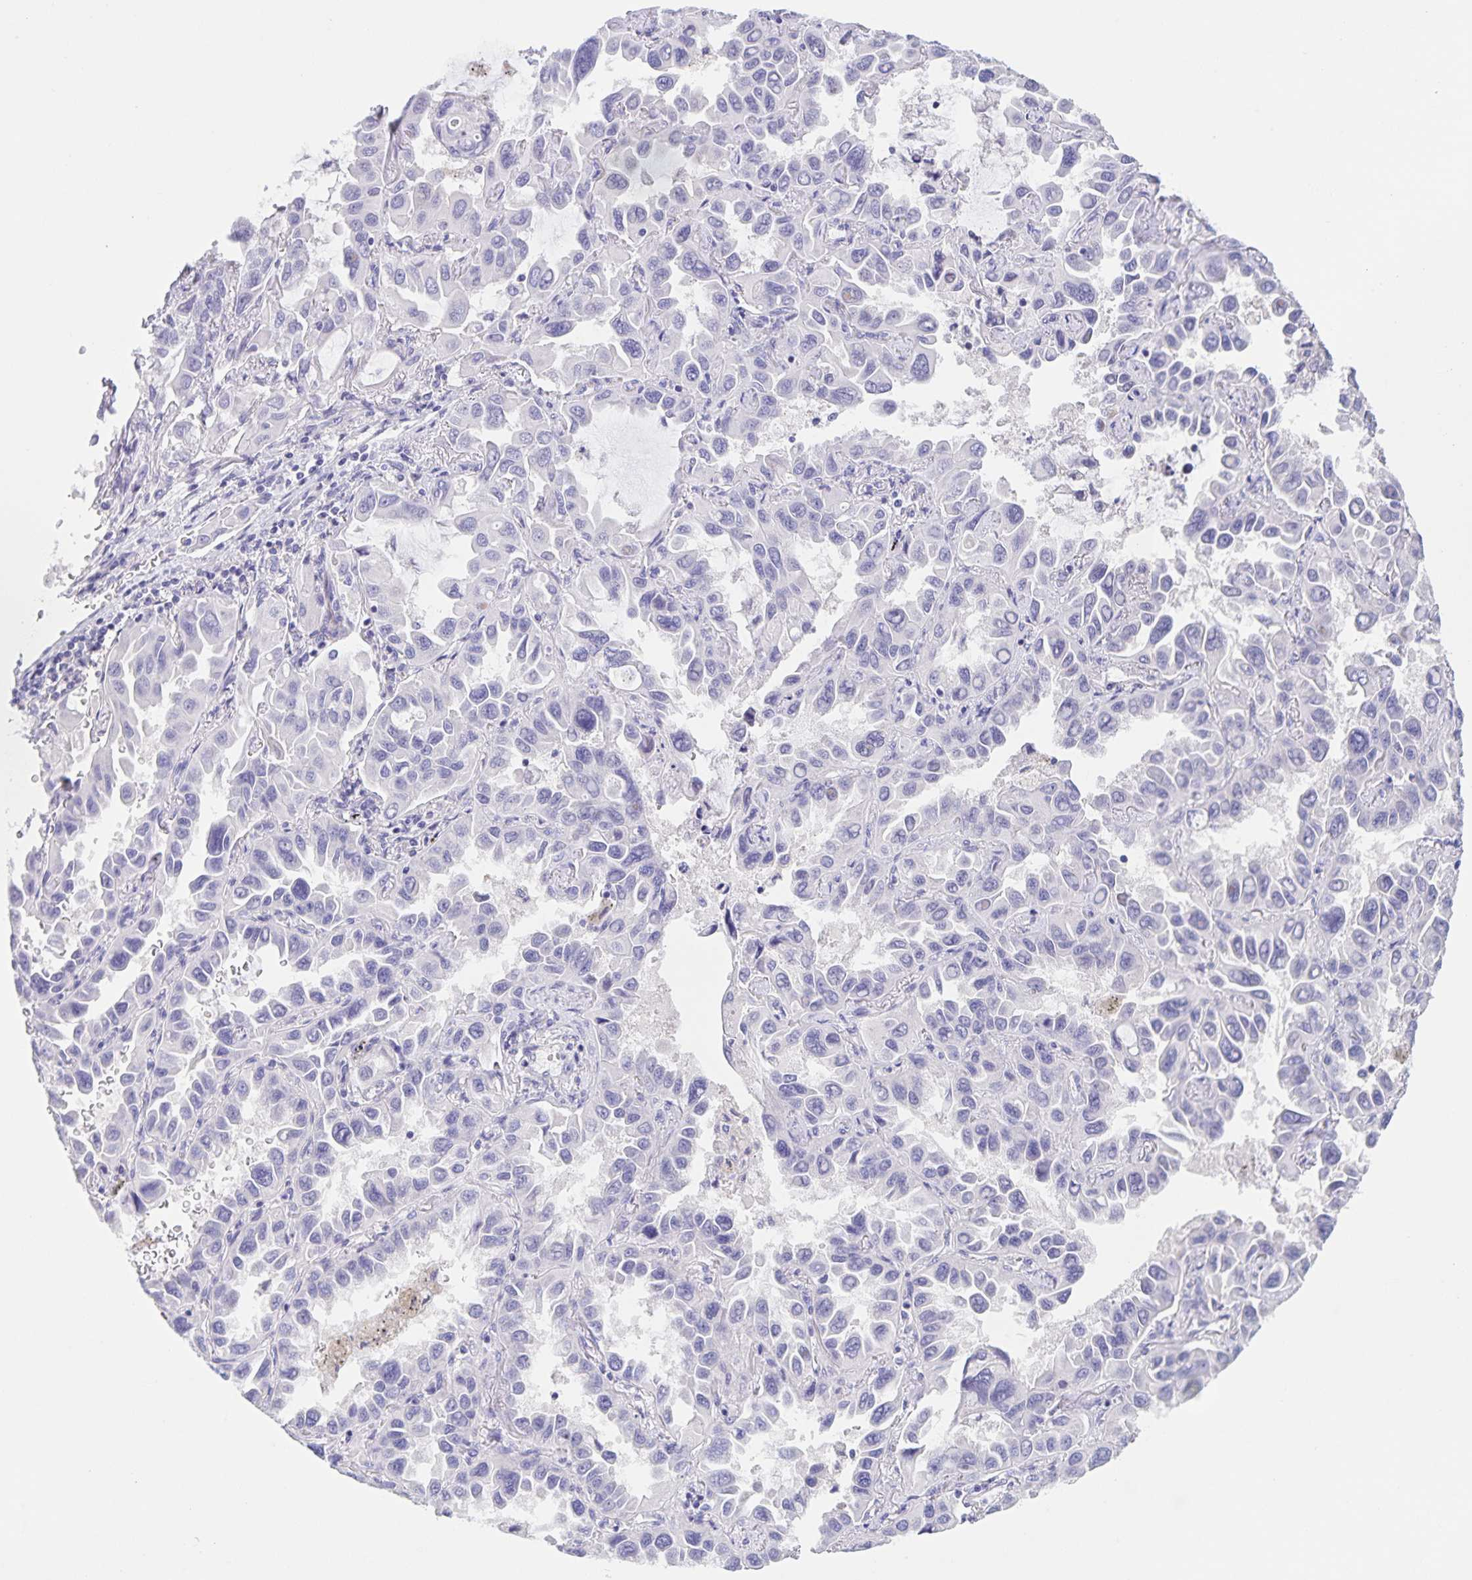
{"staining": {"intensity": "negative", "quantity": "none", "location": "none"}, "tissue": "lung cancer", "cell_type": "Tumor cells", "image_type": "cancer", "snomed": [{"axis": "morphology", "description": "Adenocarcinoma, NOS"}, {"axis": "topography", "description": "Lung"}], "caption": "Immunohistochemistry (IHC) image of adenocarcinoma (lung) stained for a protein (brown), which exhibits no staining in tumor cells. (Brightfield microscopy of DAB (3,3'-diaminobenzidine) immunohistochemistry (IHC) at high magnification).", "gene": "DMGDH", "patient": {"sex": "male", "age": 64}}